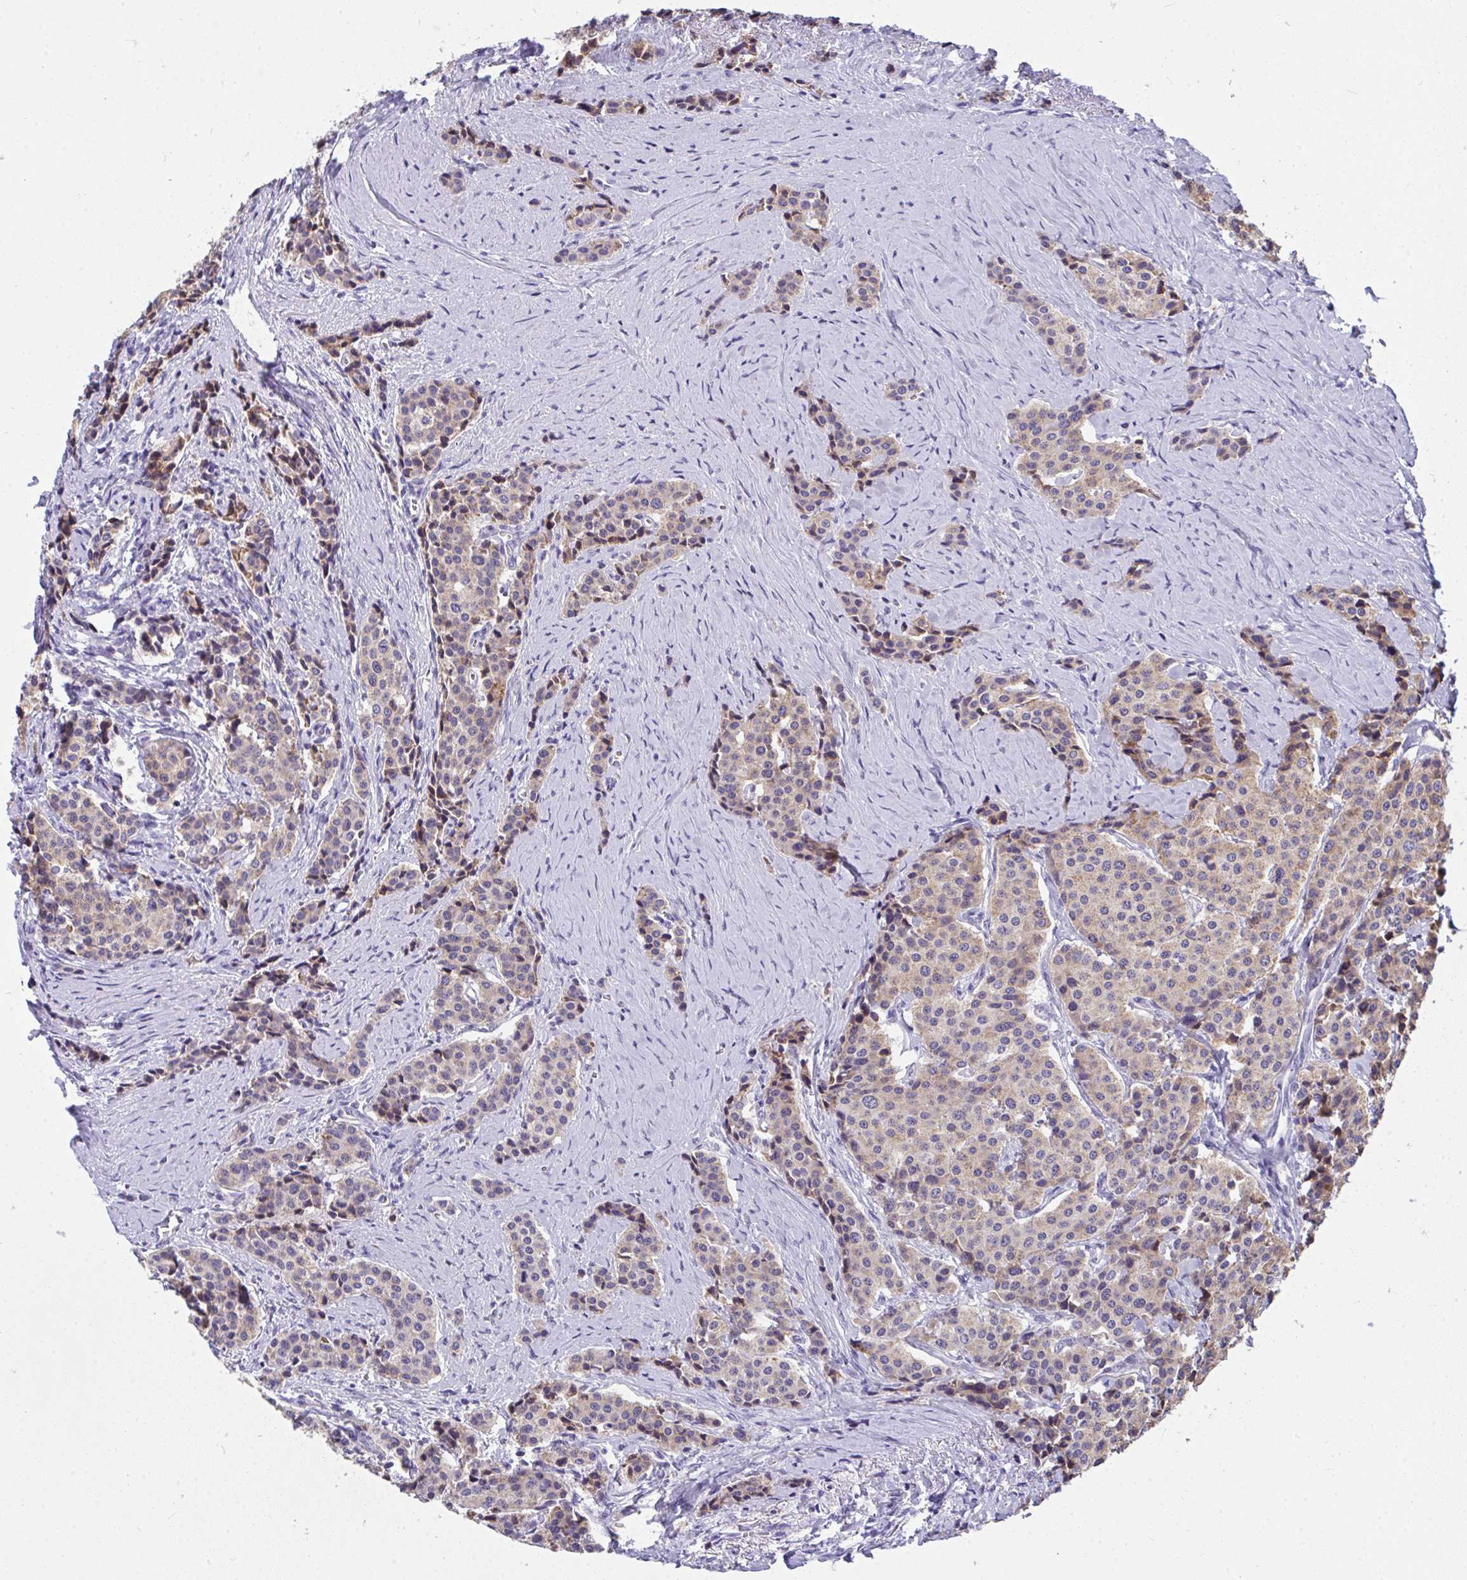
{"staining": {"intensity": "weak", "quantity": ">75%", "location": "cytoplasmic/membranous"}, "tissue": "carcinoid", "cell_type": "Tumor cells", "image_type": "cancer", "snomed": [{"axis": "morphology", "description": "Carcinoid, malignant, NOS"}, {"axis": "topography", "description": "Small intestine"}], "caption": "Human carcinoid stained with a brown dye demonstrates weak cytoplasmic/membranous positive expression in about >75% of tumor cells.", "gene": "COA5", "patient": {"sex": "male", "age": 73}}